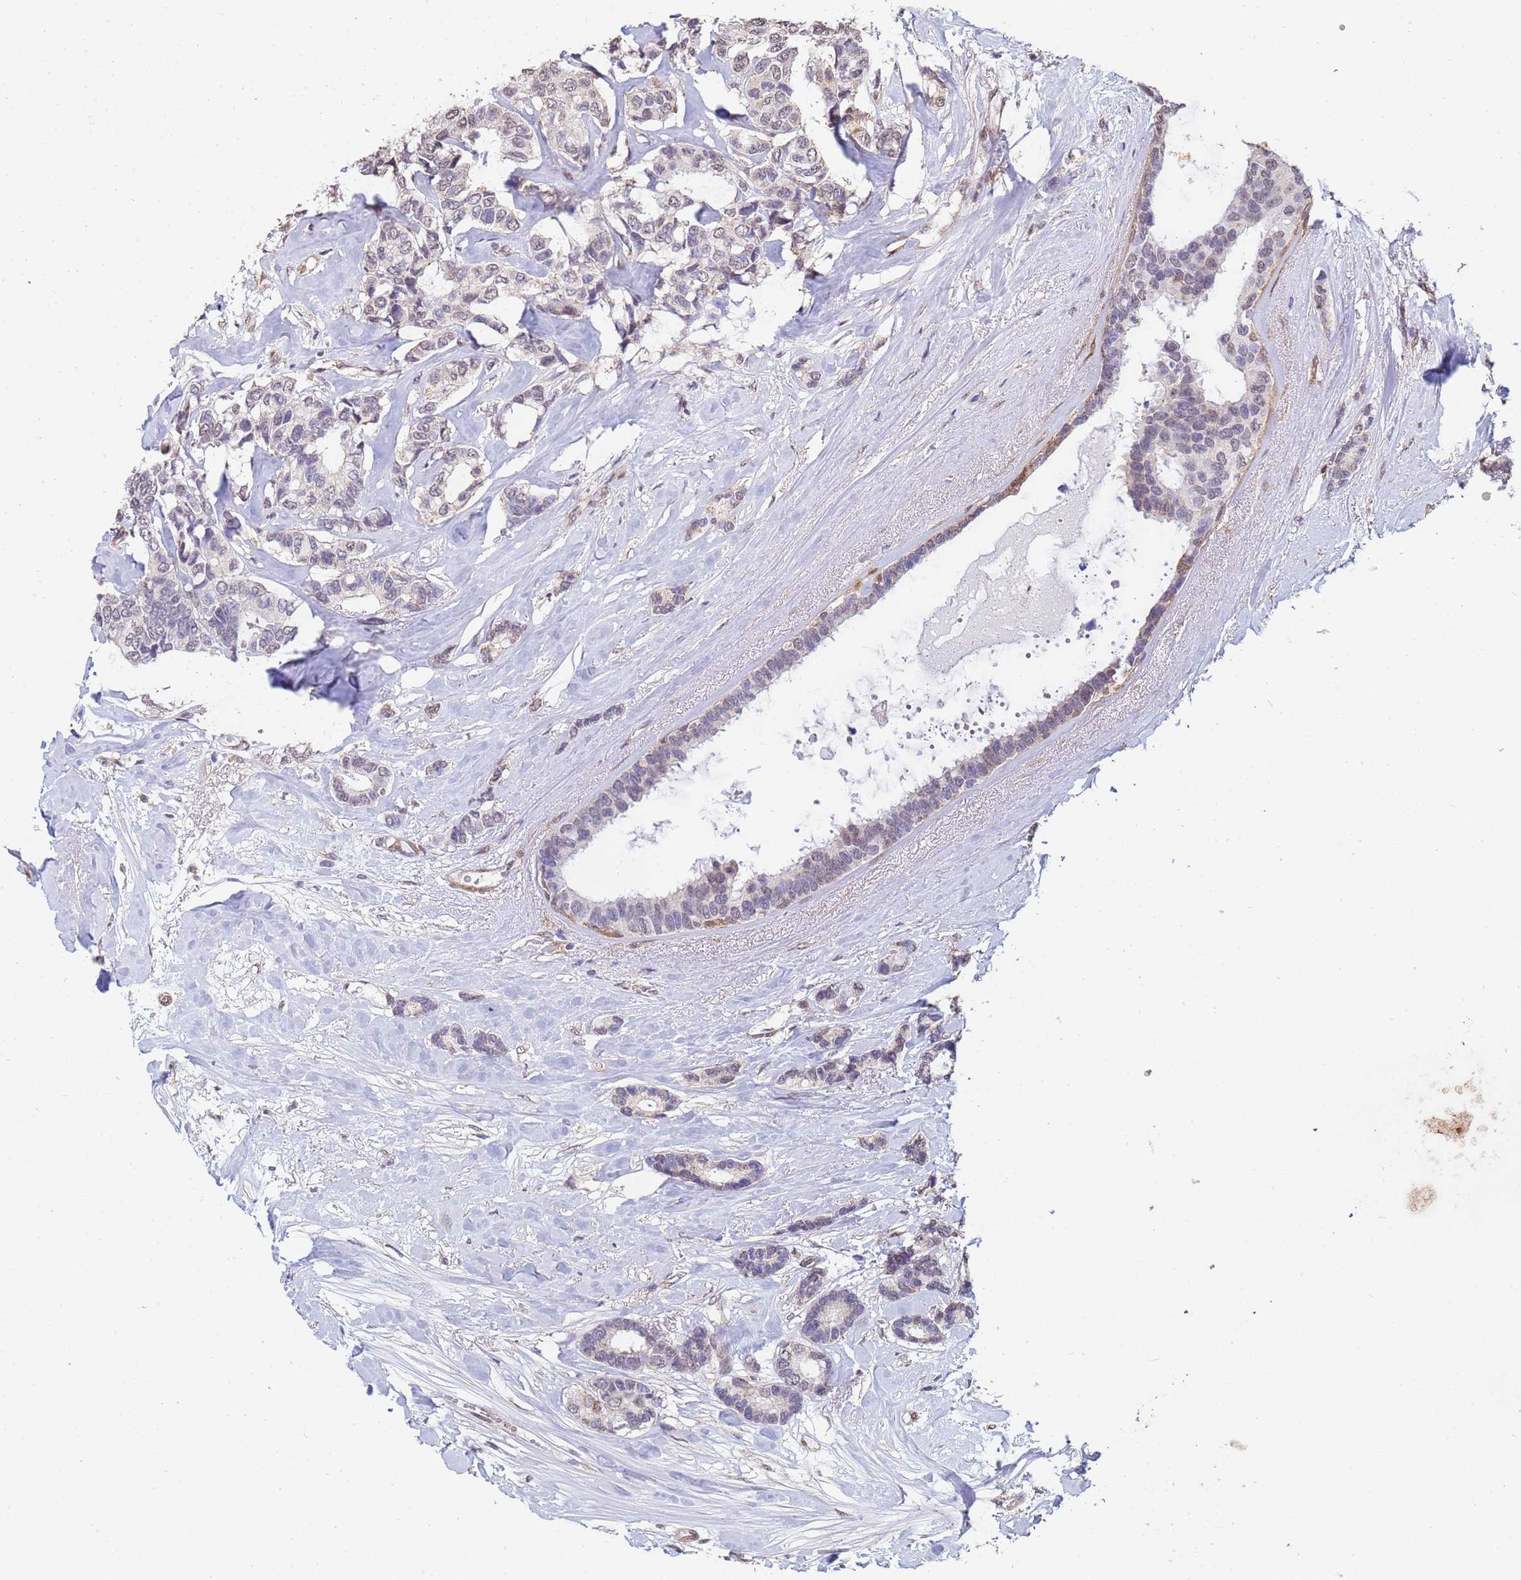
{"staining": {"intensity": "weak", "quantity": "<25%", "location": "nuclear"}, "tissue": "breast cancer", "cell_type": "Tumor cells", "image_type": "cancer", "snomed": [{"axis": "morphology", "description": "Duct carcinoma"}, {"axis": "topography", "description": "Breast"}], "caption": "IHC of human infiltrating ductal carcinoma (breast) demonstrates no positivity in tumor cells.", "gene": "TRIP6", "patient": {"sex": "female", "age": 87}}